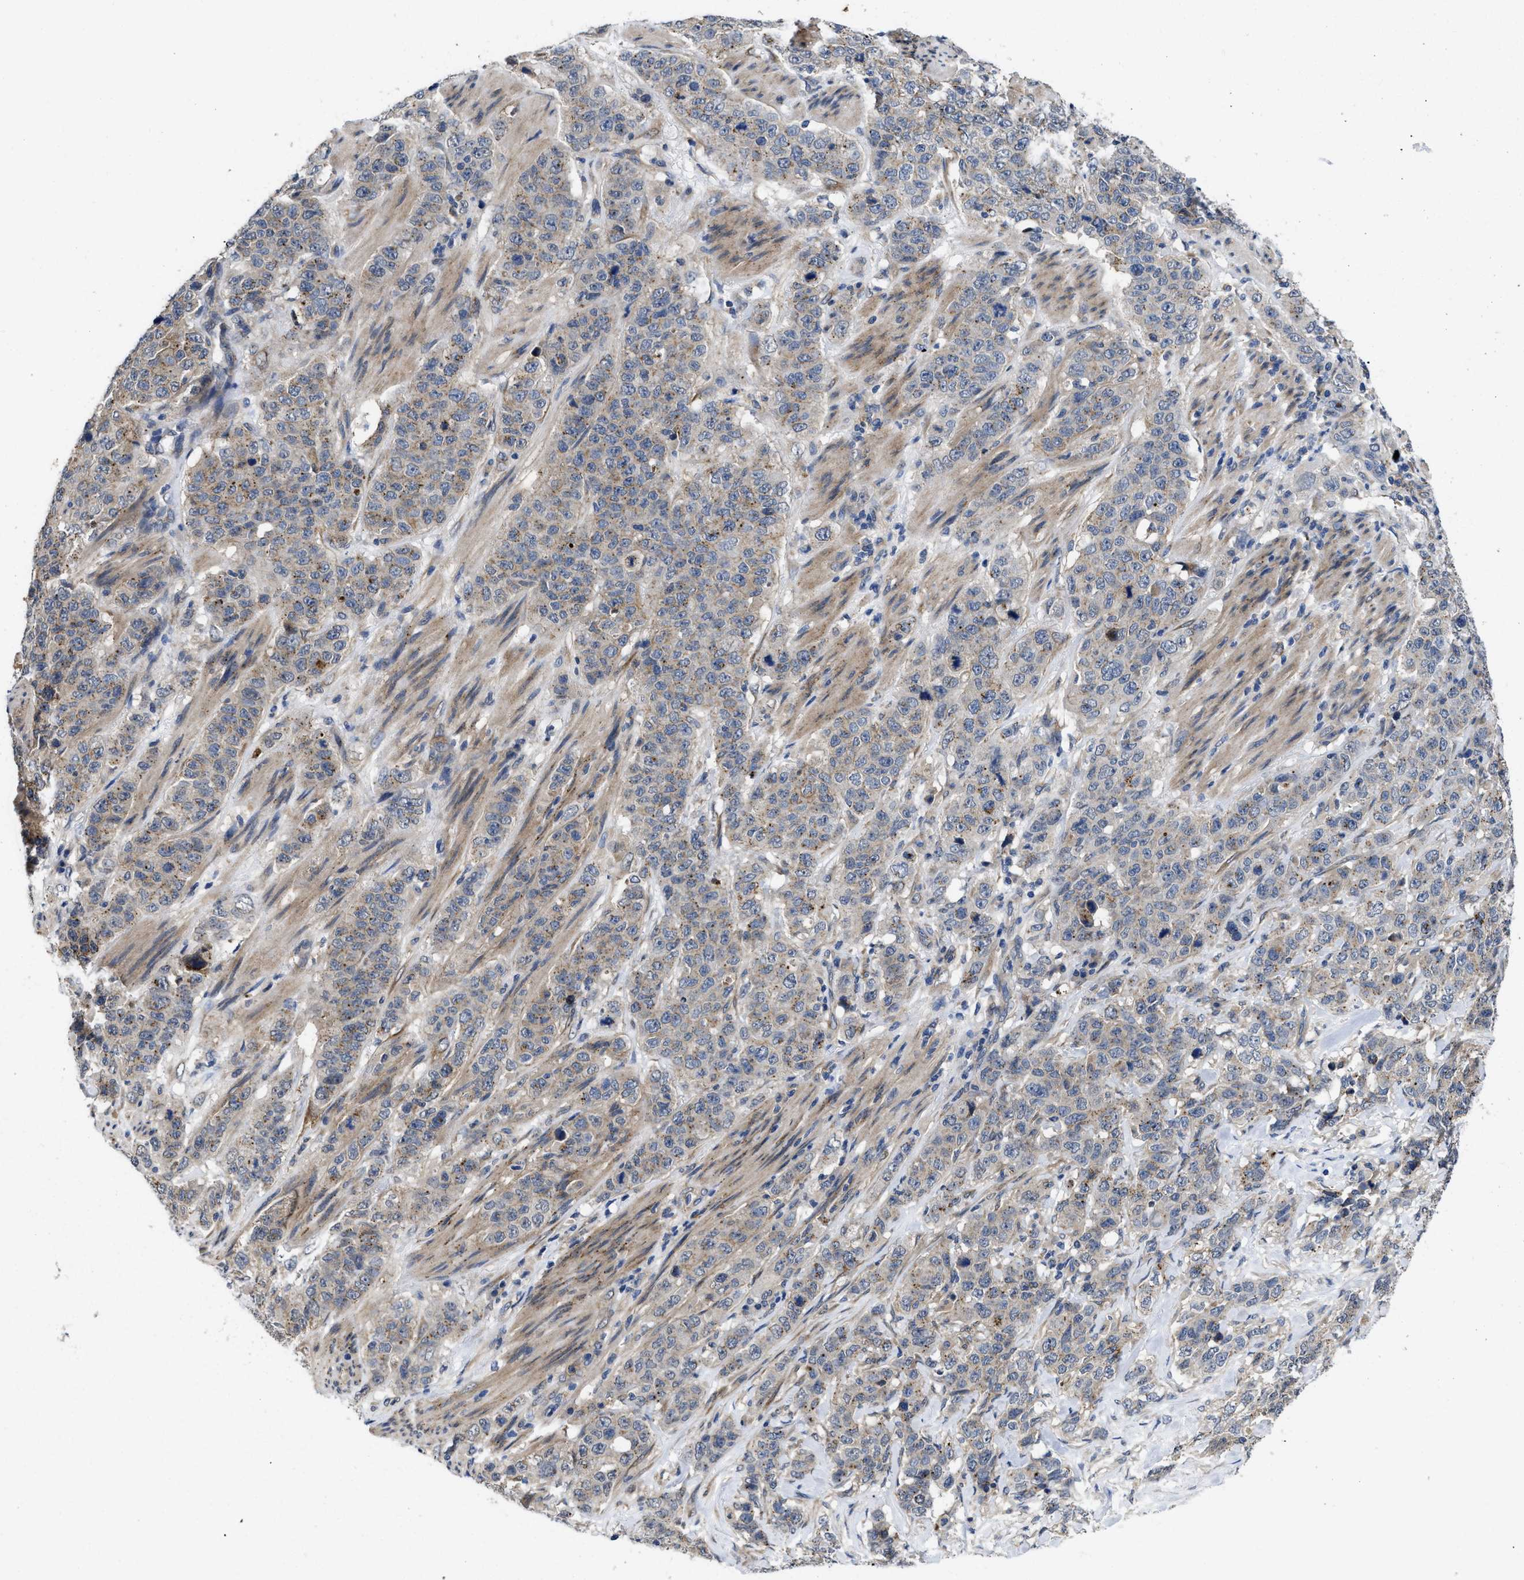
{"staining": {"intensity": "weak", "quantity": "<25%", "location": "cytoplasmic/membranous"}, "tissue": "stomach cancer", "cell_type": "Tumor cells", "image_type": "cancer", "snomed": [{"axis": "morphology", "description": "Adenocarcinoma, NOS"}, {"axis": "topography", "description": "Stomach"}], "caption": "This is an immunohistochemistry (IHC) image of stomach cancer. There is no positivity in tumor cells.", "gene": "PKD2", "patient": {"sex": "male", "age": 48}}